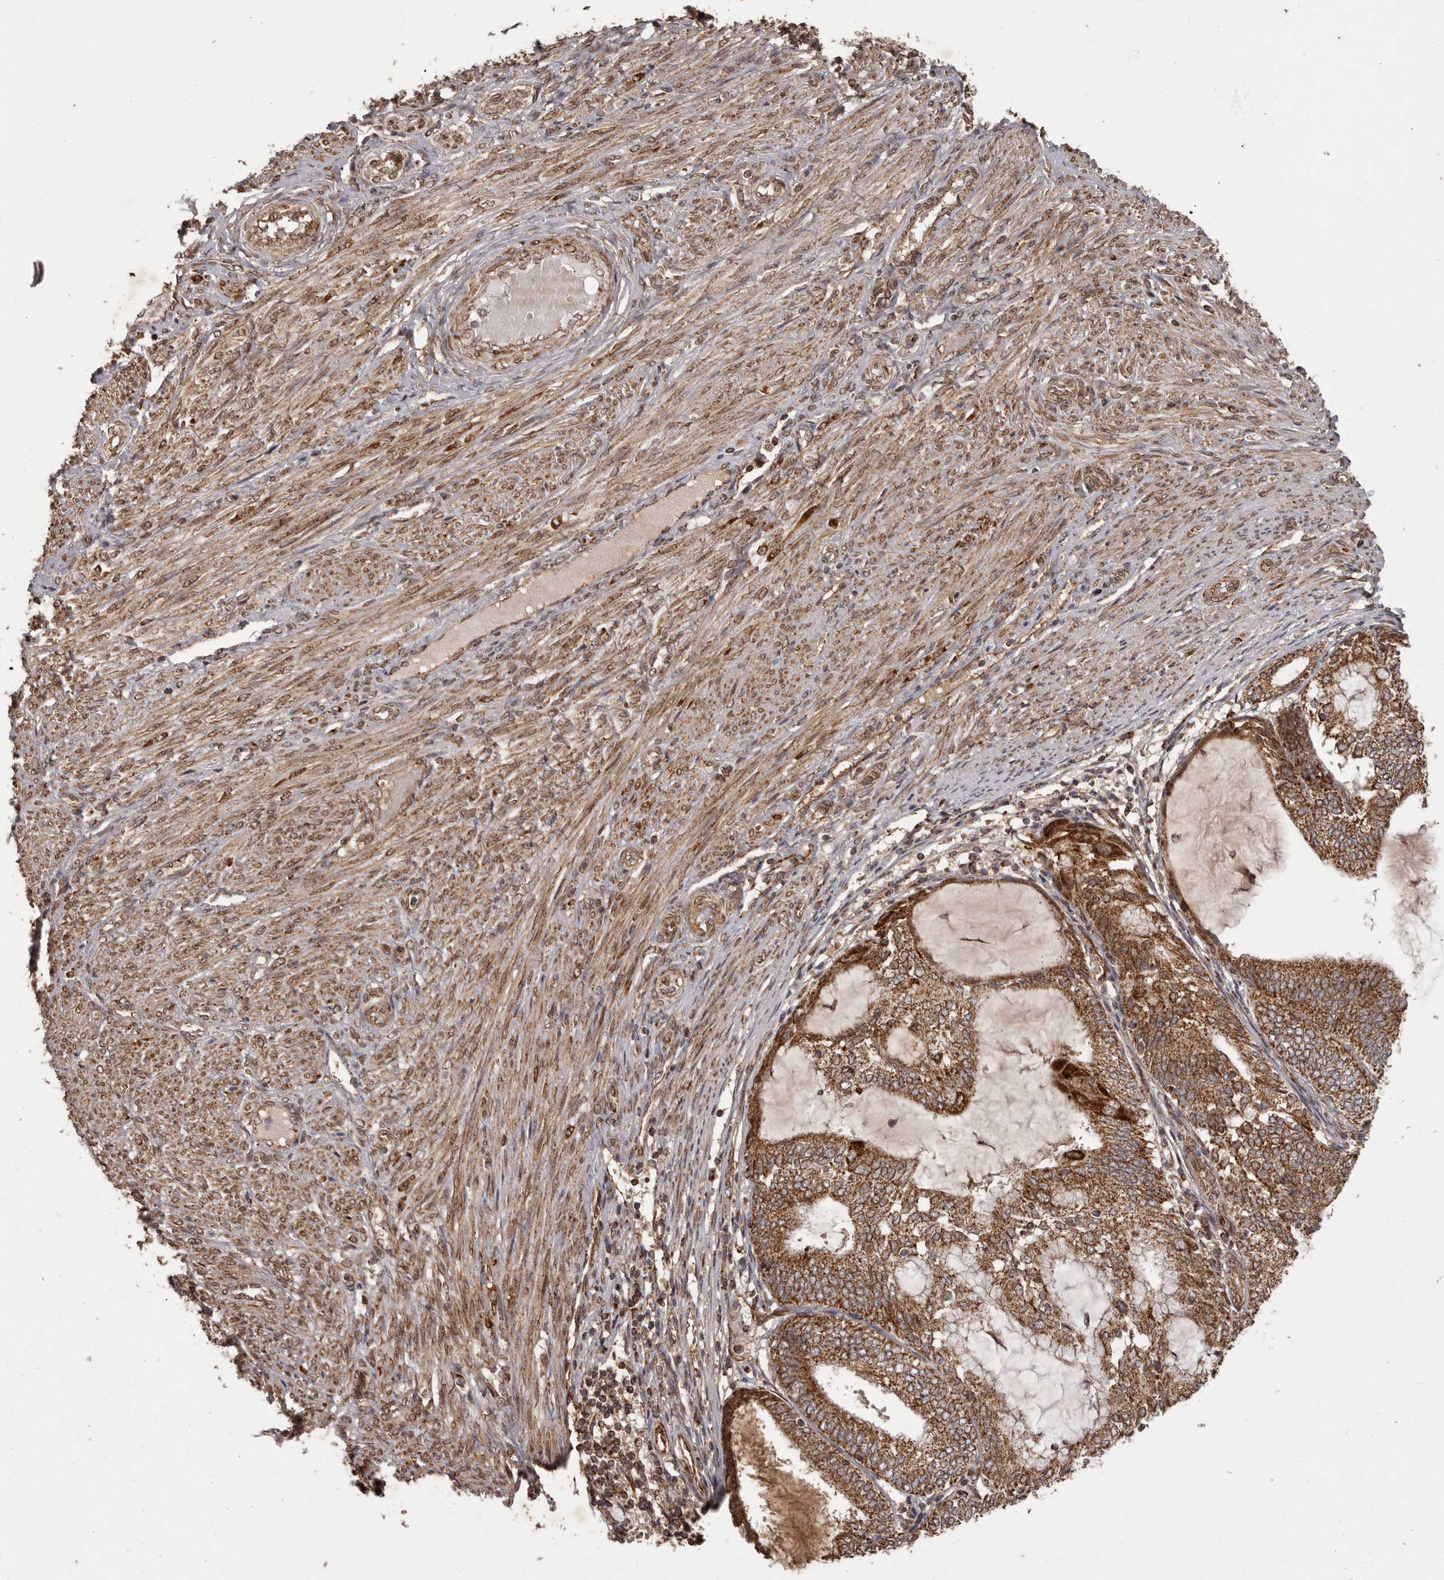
{"staining": {"intensity": "strong", "quantity": ">75%", "location": "cytoplasmic/membranous"}, "tissue": "endometrial cancer", "cell_type": "Tumor cells", "image_type": "cancer", "snomed": [{"axis": "morphology", "description": "Adenocarcinoma, NOS"}, {"axis": "topography", "description": "Endometrium"}], "caption": "A high-resolution photomicrograph shows immunohistochemistry (IHC) staining of endometrial cancer (adenocarcinoma), which demonstrates strong cytoplasmic/membranous staining in approximately >75% of tumor cells.", "gene": "CHRM2", "patient": {"sex": "female", "age": 81}}